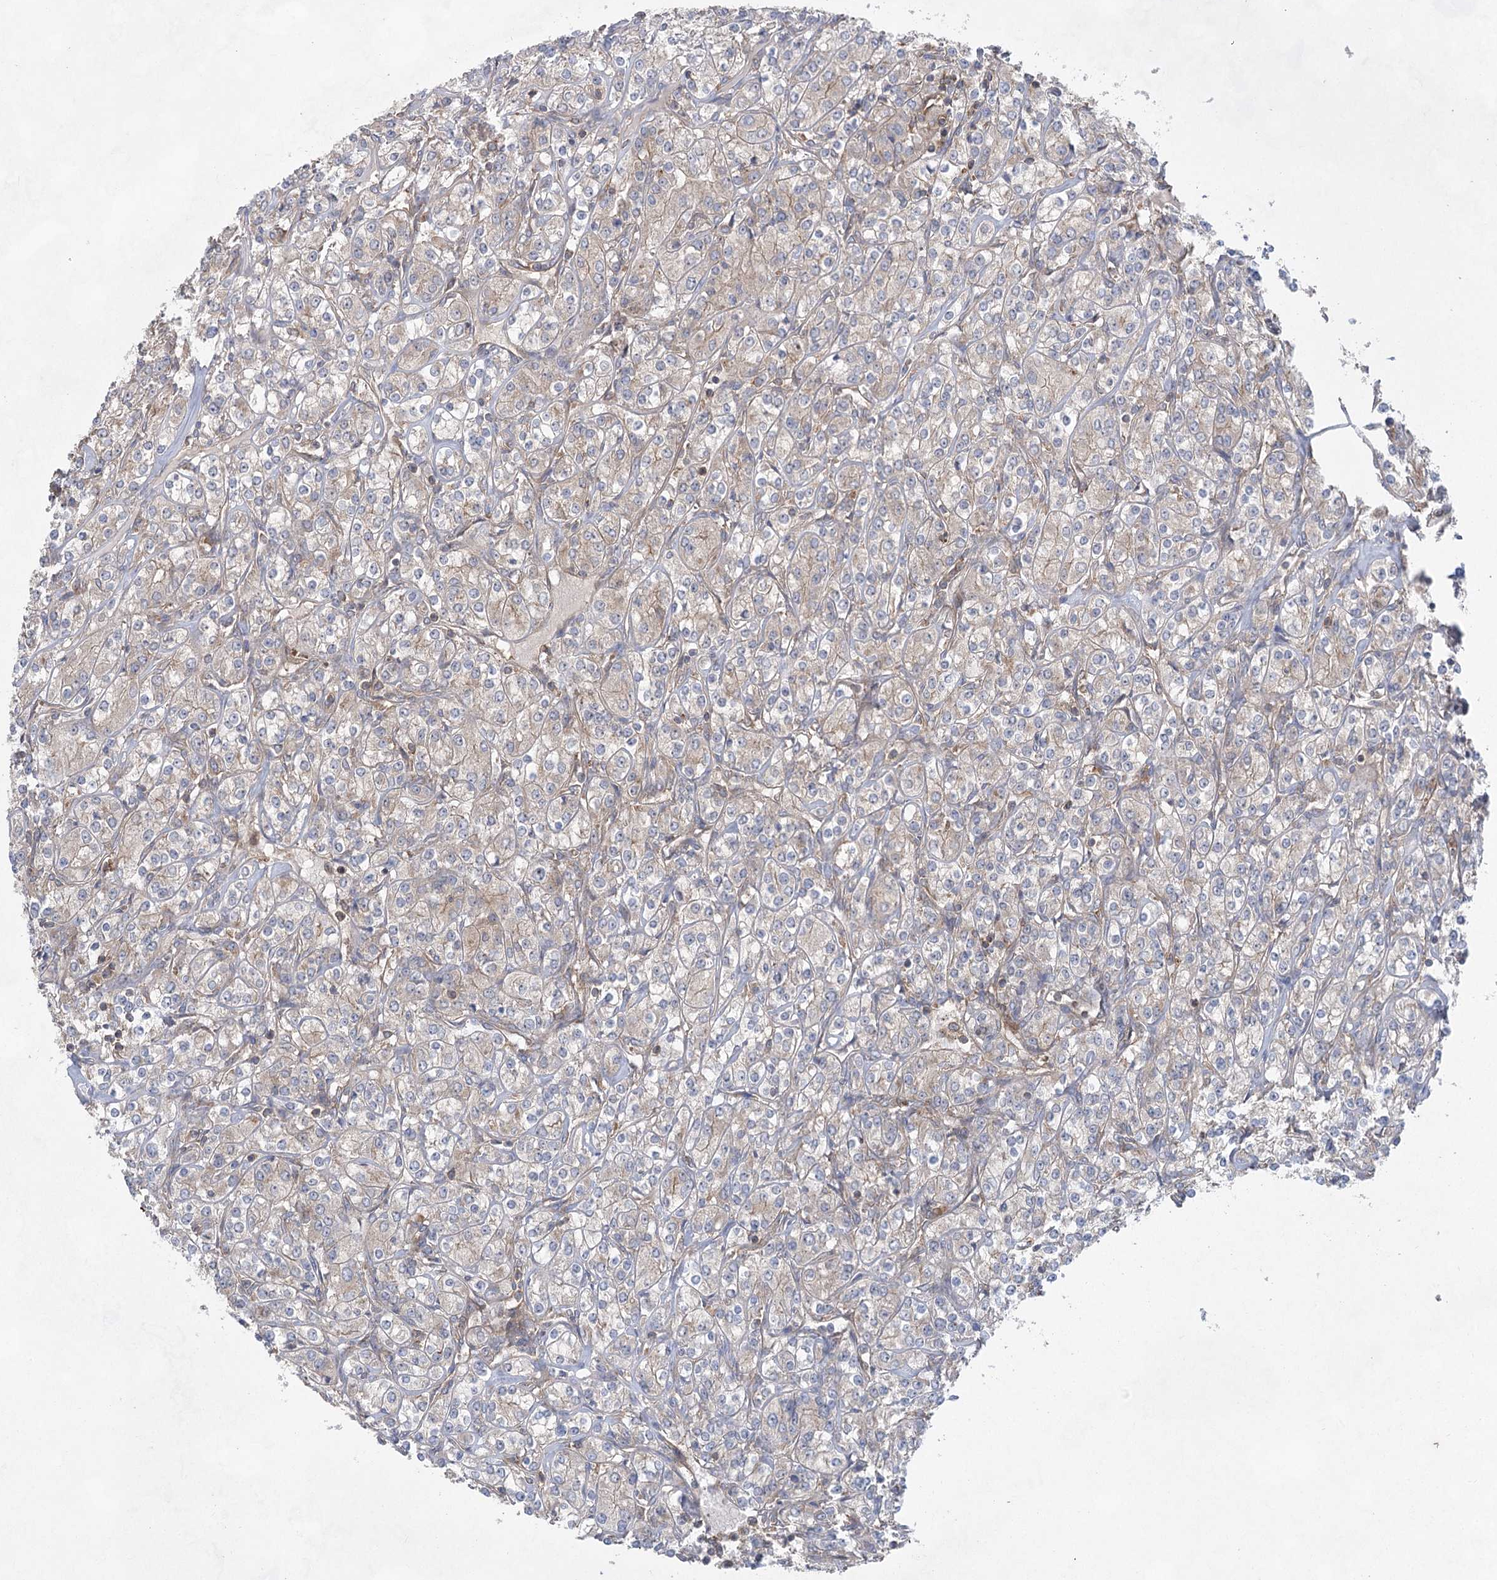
{"staining": {"intensity": "weak", "quantity": "<25%", "location": "cytoplasmic/membranous"}, "tissue": "renal cancer", "cell_type": "Tumor cells", "image_type": "cancer", "snomed": [{"axis": "morphology", "description": "Adenocarcinoma, NOS"}, {"axis": "topography", "description": "Kidney"}], "caption": "Tumor cells are negative for protein expression in human adenocarcinoma (renal).", "gene": "EIF3A", "patient": {"sex": "male", "age": 77}}